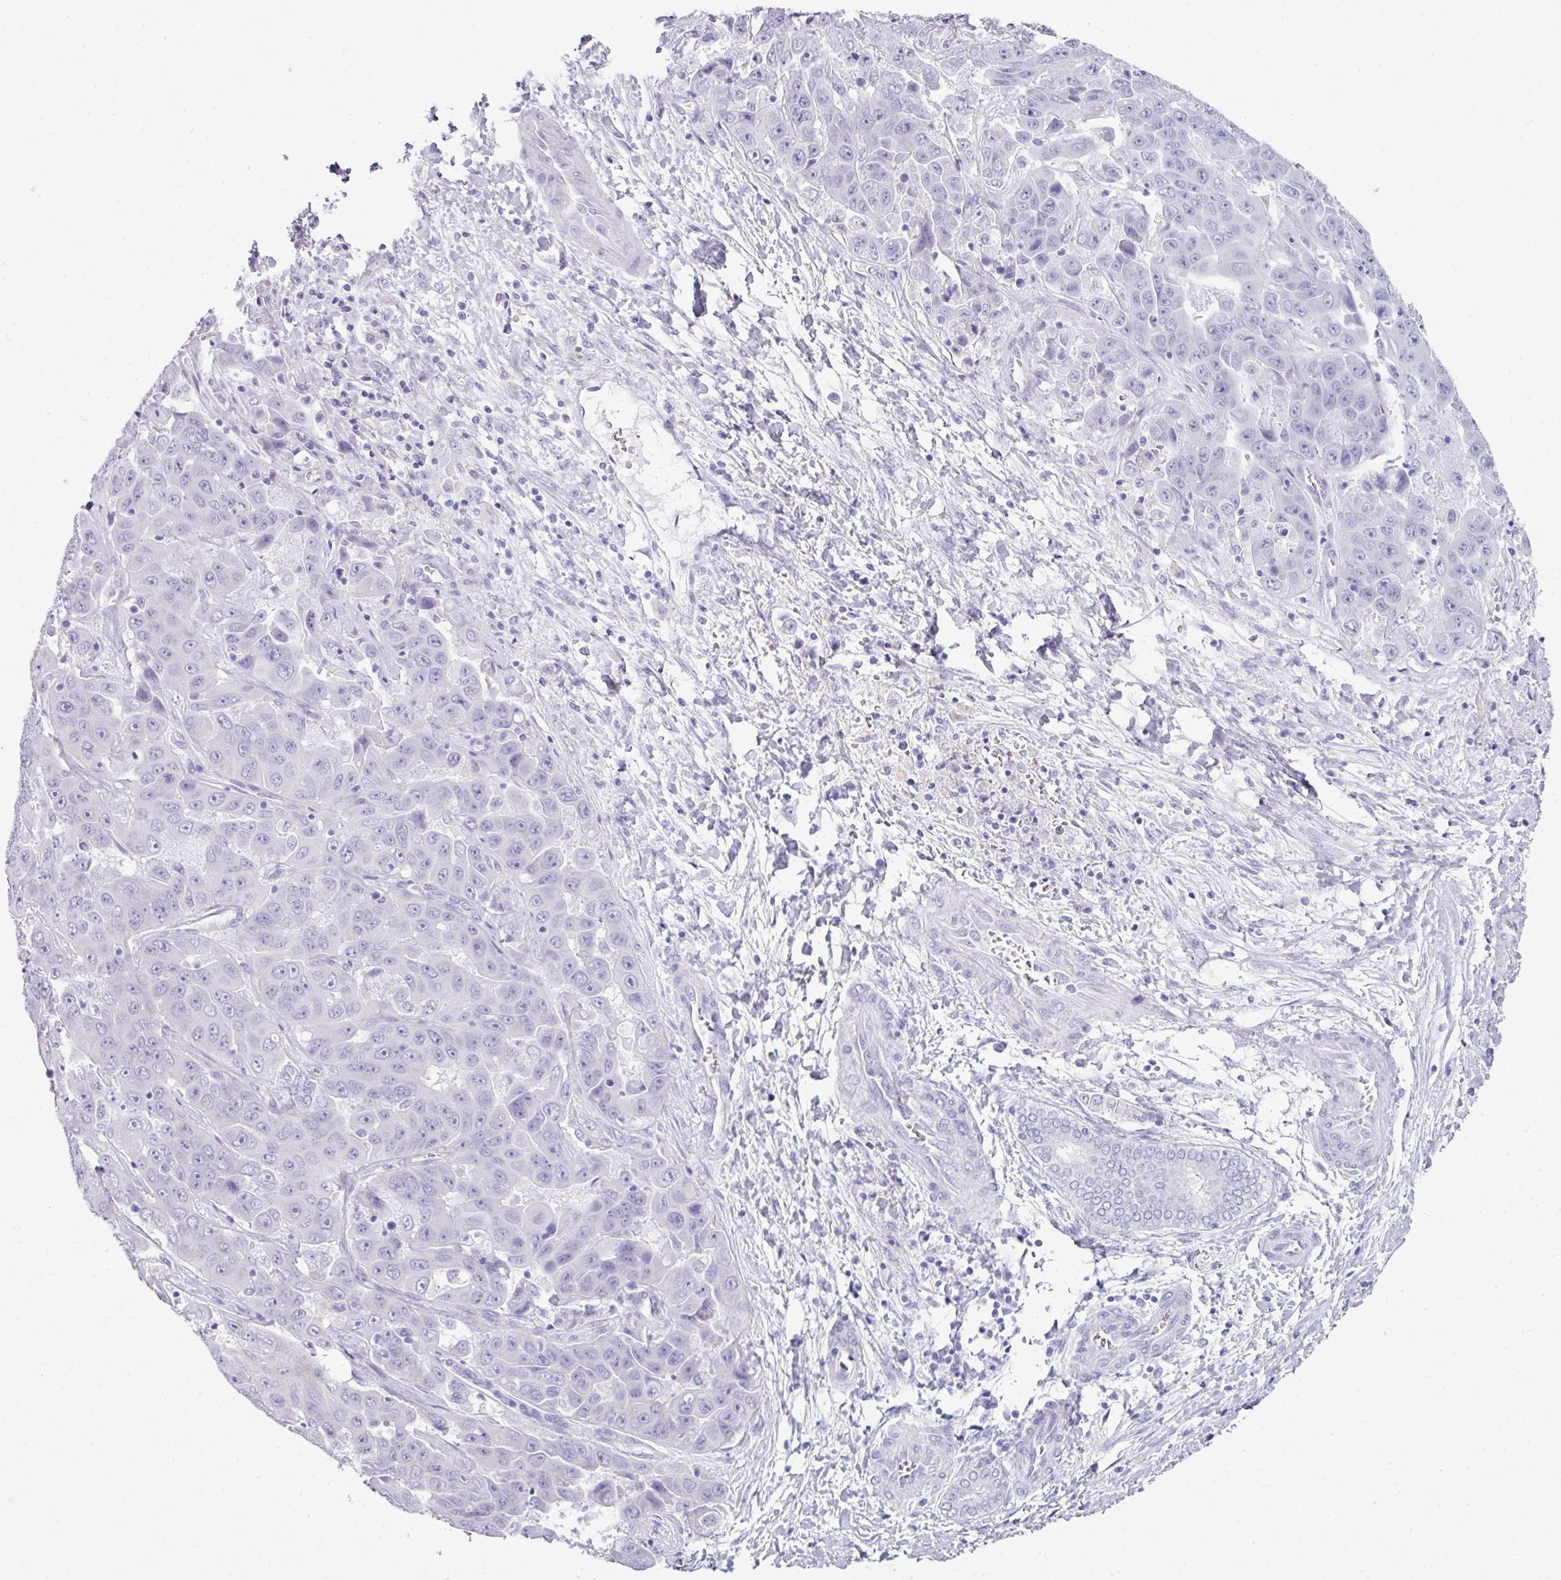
{"staining": {"intensity": "negative", "quantity": "none", "location": "none"}, "tissue": "liver cancer", "cell_type": "Tumor cells", "image_type": "cancer", "snomed": [{"axis": "morphology", "description": "Cholangiocarcinoma"}, {"axis": "topography", "description": "Liver"}], "caption": "An image of cholangiocarcinoma (liver) stained for a protein demonstrates no brown staining in tumor cells.", "gene": "ABCC5", "patient": {"sex": "female", "age": 52}}